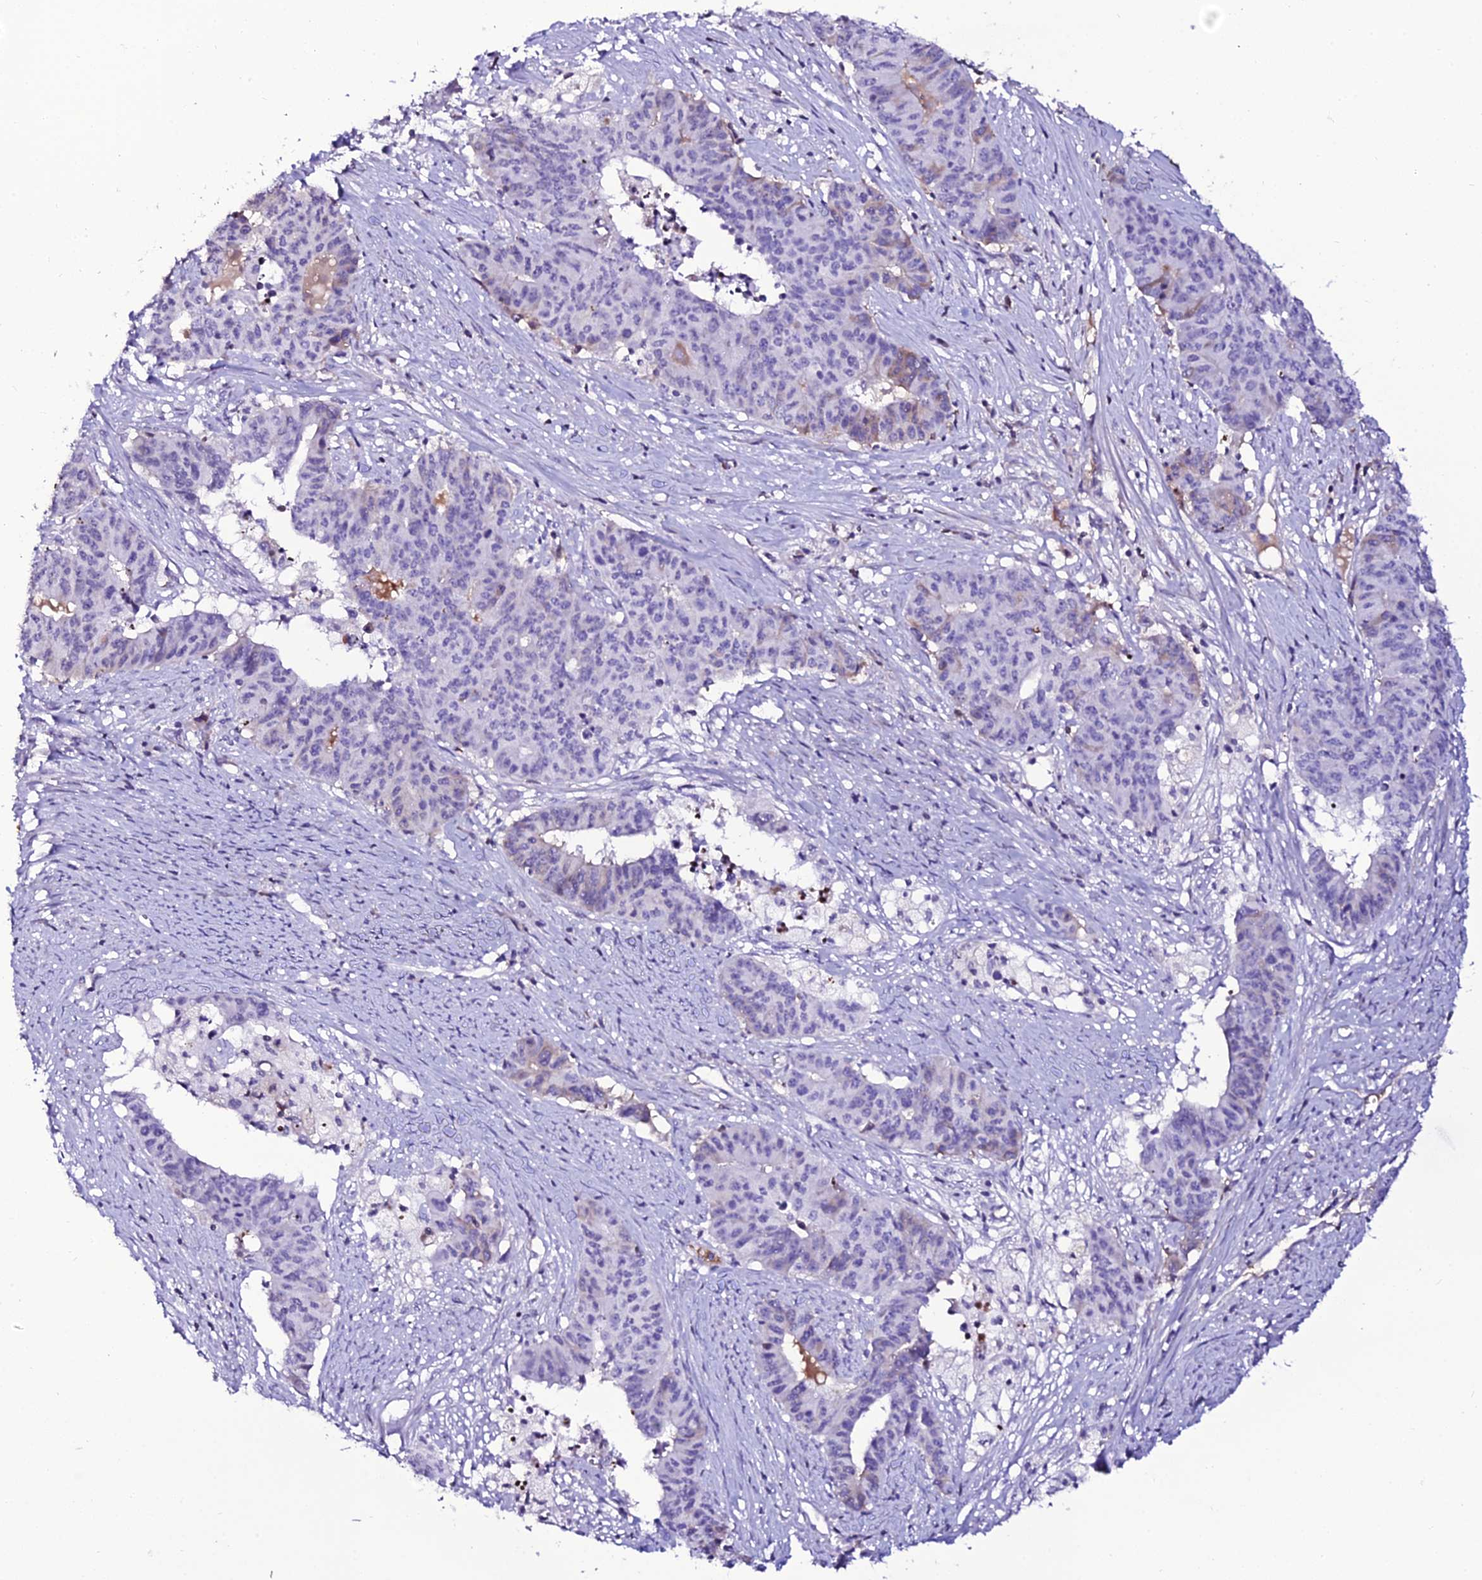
{"staining": {"intensity": "weak", "quantity": "<25%", "location": "cytoplasmic/membranous"}, "tissue": "endometrial cancer", "cell_type": "Tumor cells", "image_type": "cancer", "snomed": [{"axis": "morphology", "description": "Adenocarcinoma, NOS"}, {"axis": "topography", "description": "Endometrium"}], "caption": "Endometrial cancer (adenocarcinoma) was stained to show a protein in brown. There is no significant expression in tumor cells.", "gene": "DEFB132", "patient": {"sex": "female", "age": 59}}